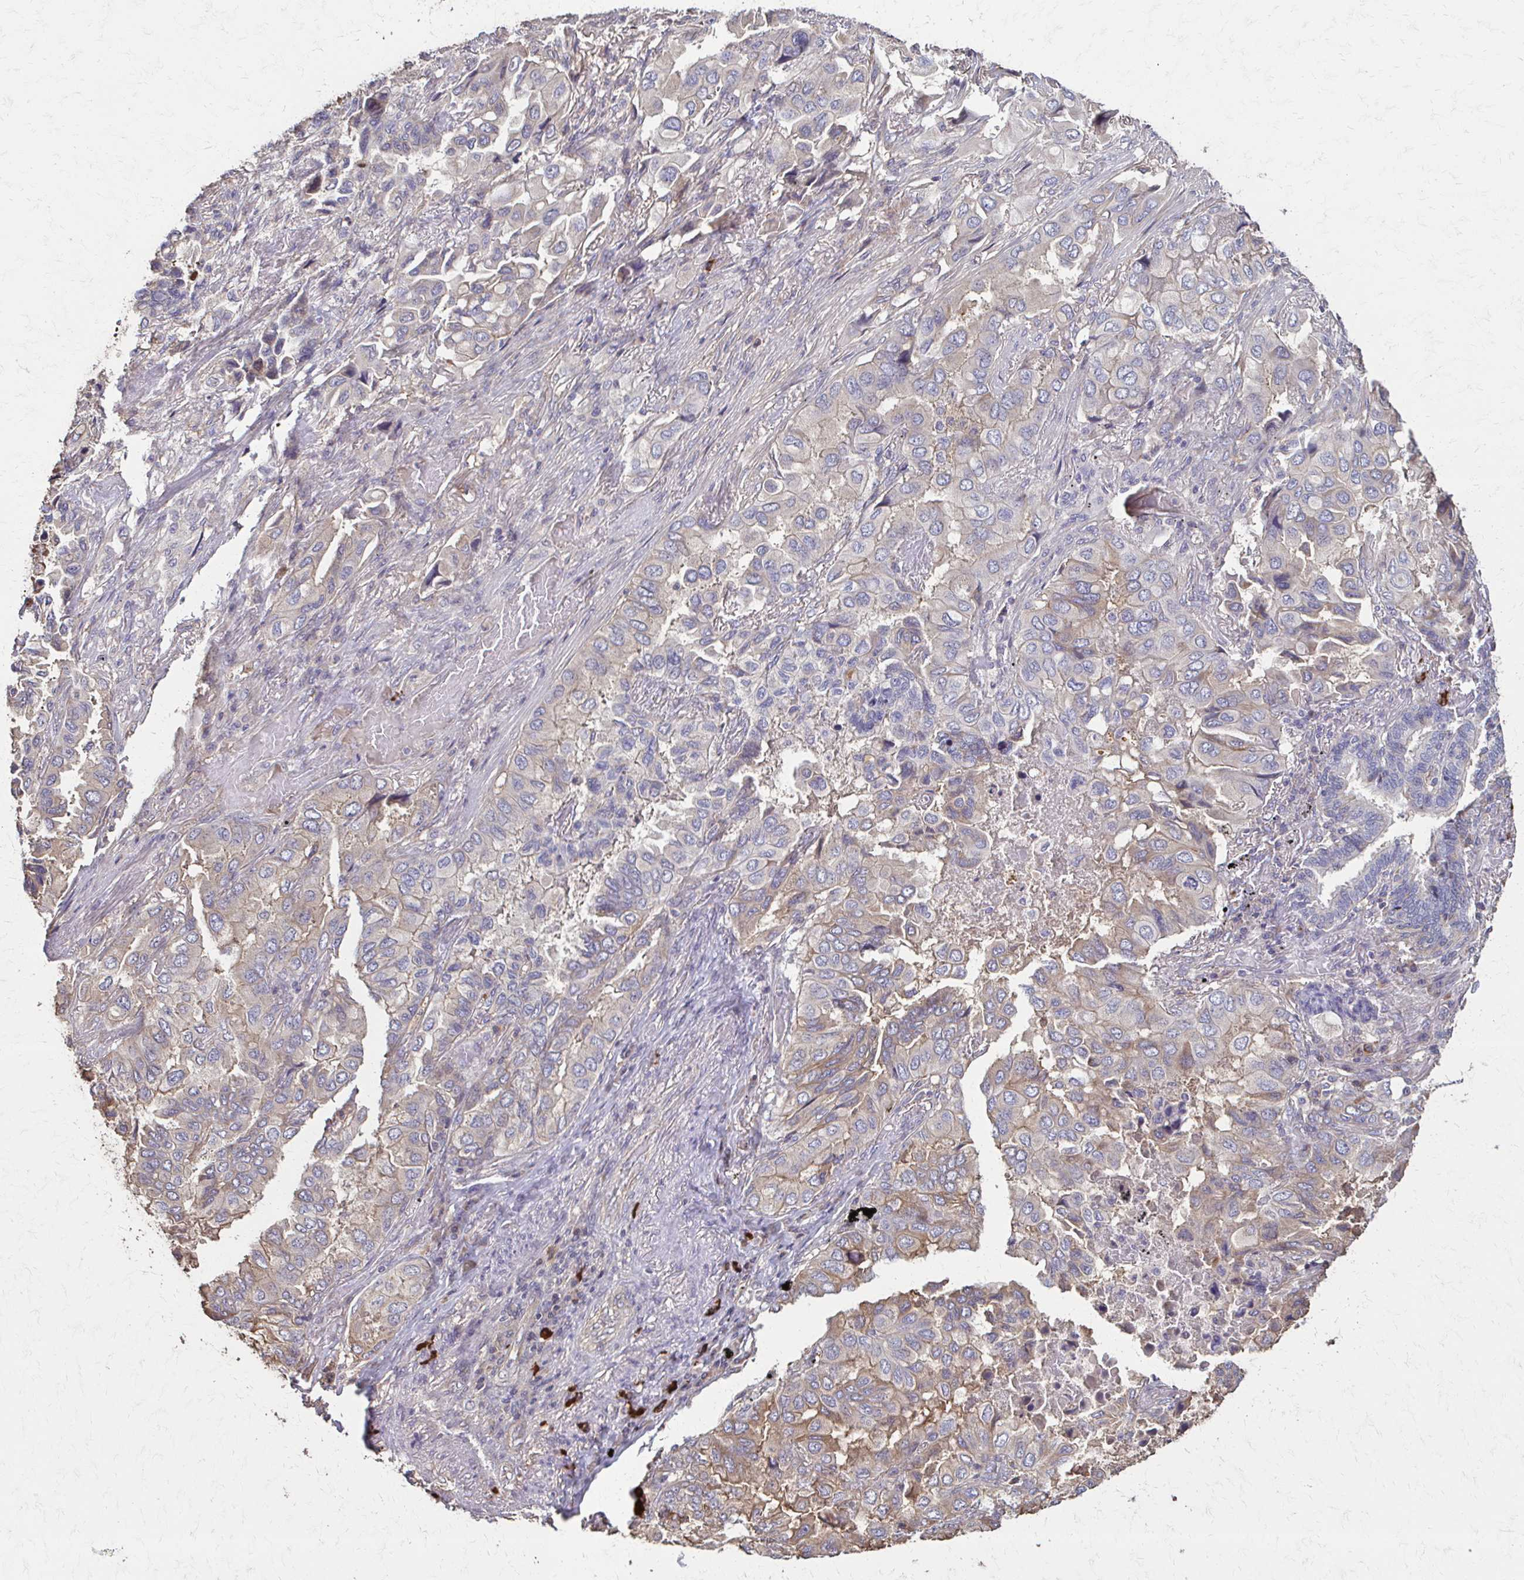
{"staining": {"intensity": "weak", "quantity": "<25%", "location": "cytoplasmic/membranous"}, "tissue": "lung cancer", "cell_type": "Tumor cells", "image_type": "cancer", "snomed": [{"axis": "morphology", "description": "Aneuploidy"}, {"axis": "morphology", "description": "Adenocarcinoma, NOS"}, {"axis": "morphology", "description": "Adenocarcinoma, metastatic, NOS"}, {"axis": "topography", "description": "Lymph node"}, {"axis": "topography", "description": "Lung"}], "caption": "Histopathology image shows no protein positivity in tumor cells of lung metastatic adenocarcinoma tissue.", "gene": "IL18BP", "patient": {"sex": "female", "age": 48}}